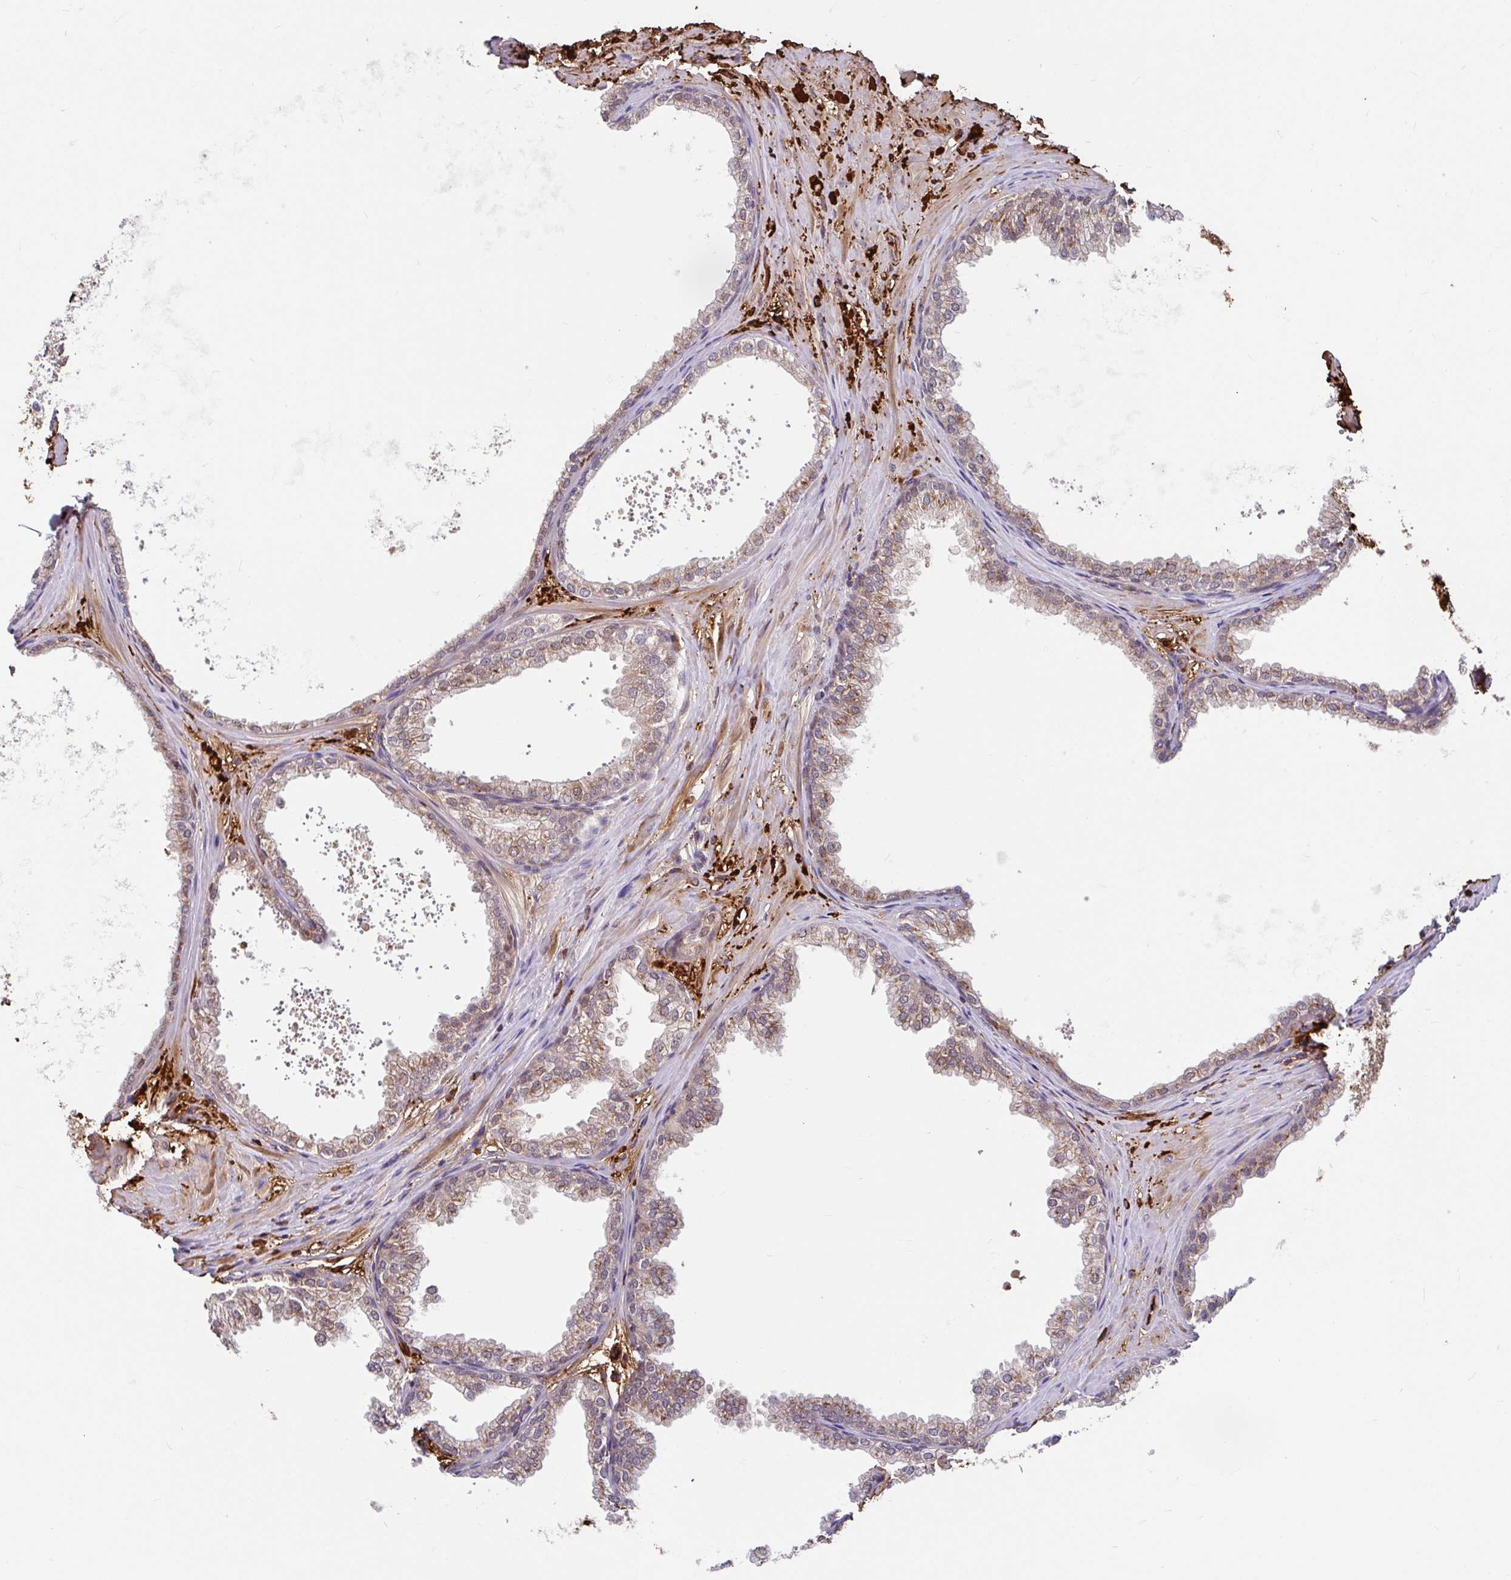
{"staining": {"intensity": "moderate", "quantity": ">75%", "location": "cytoplasmic/membranous,nuclear"}, "tissue": "prostate", "cell_type": "Glandular cells", "image_type": "normal", "snomed": [{"axis": "morphology", "description": "Normal tissue, NOS"}, {"axis": "topography", "description": "Prostate"}], "caption": "Immunohistochemical staining of normal prostate displays medium levels of moderate cytoplasmic/membranous,nuclear expression in approximately >75% of glandular cells.", "gene": "BLVRA", "patient": {"sex": "male", "age": 37}}